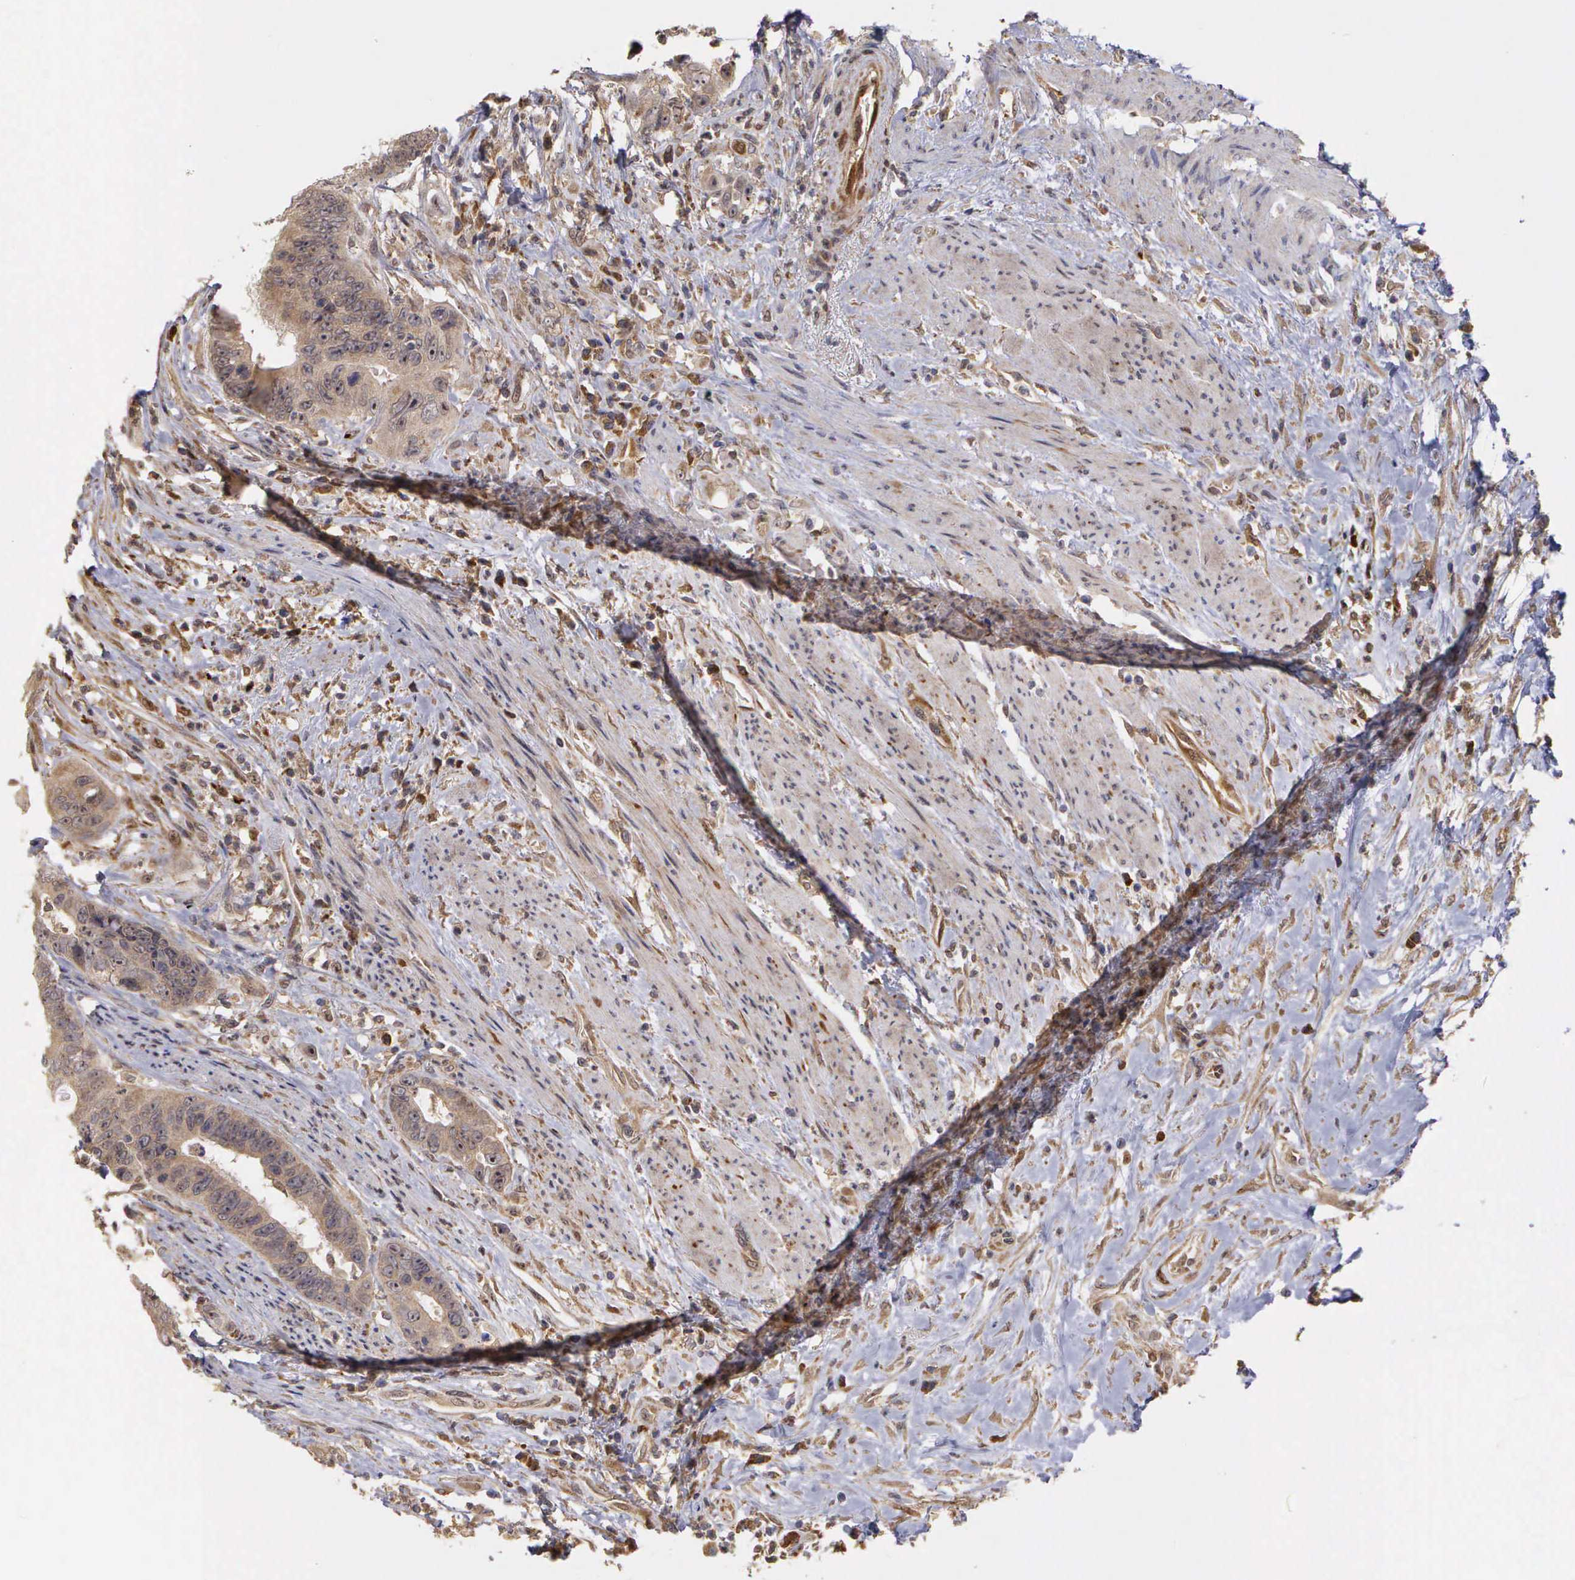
{"staining": {"intensity": "weak", "quantity": ">75%", "location": "cytoplasmic/membranous"}, "tissue": "colorectal cancer", "cell_type": "Tumor cells", "image_type": "cancer", "snomed": [{"axis": "morphology", "description": "Adenocarcinoma, NOS"}, {"axis": "topography", "description": "Rectum"}], "caption": "Weak cytoplasmic/membranous protein staining is identified in about >75% of tumor cells in adenocarcinoma (colorectal).", "gene": "DNAJB7", "patient": {"sex": "female", "age": 65}}